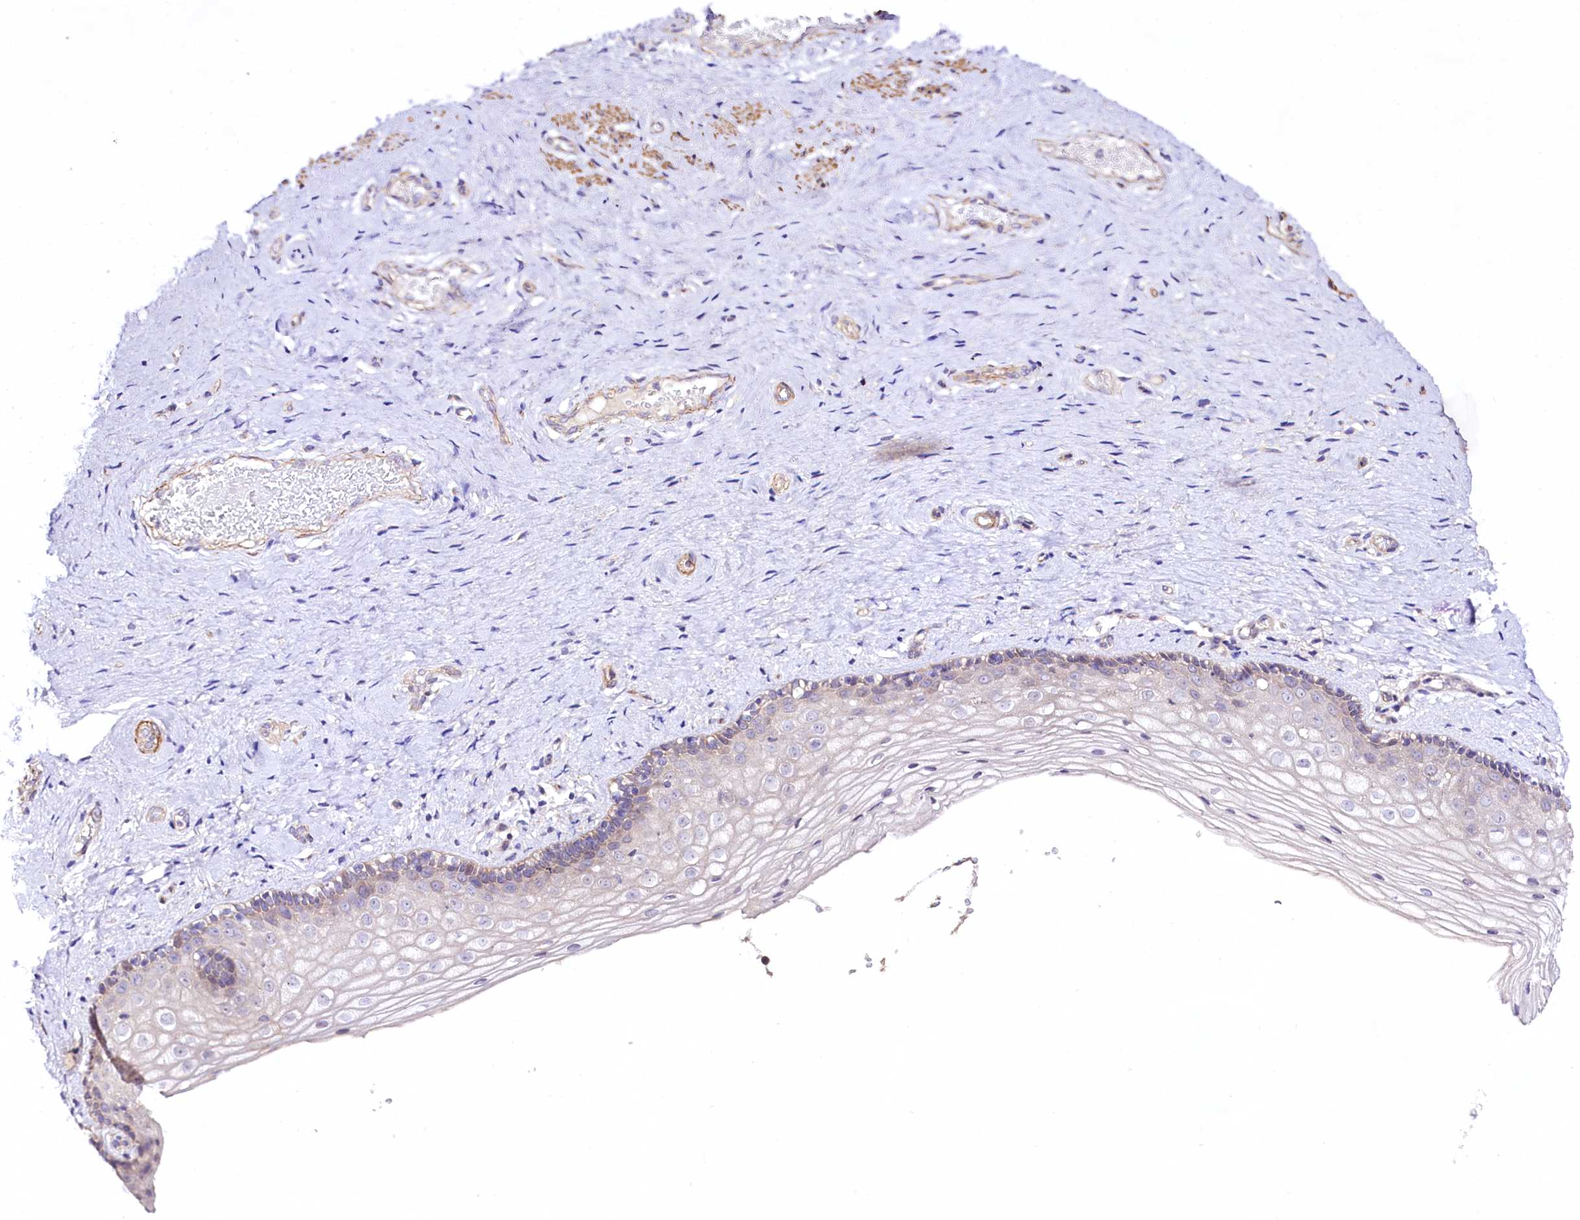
{"staining": {"intensity": "weak", "quantity": "<25%", "location": "cytoplasmic/membranous"}, "tissue": "vagina", "cell_type": "Squamous epithelial cells", "image_type": "normal", "snomed": [{"axis": "morphology", "description": "Normal tissue, NOS"}, {"axis": "topography", "description": "Vagina"}], "caption": "This is a photomicrograph of immunohistochemistry staining of benign vagina, which shows no staining in squamous epithelial cells.", "gene": "VPS11", "patient": {"sex": "female", "age": 46}}